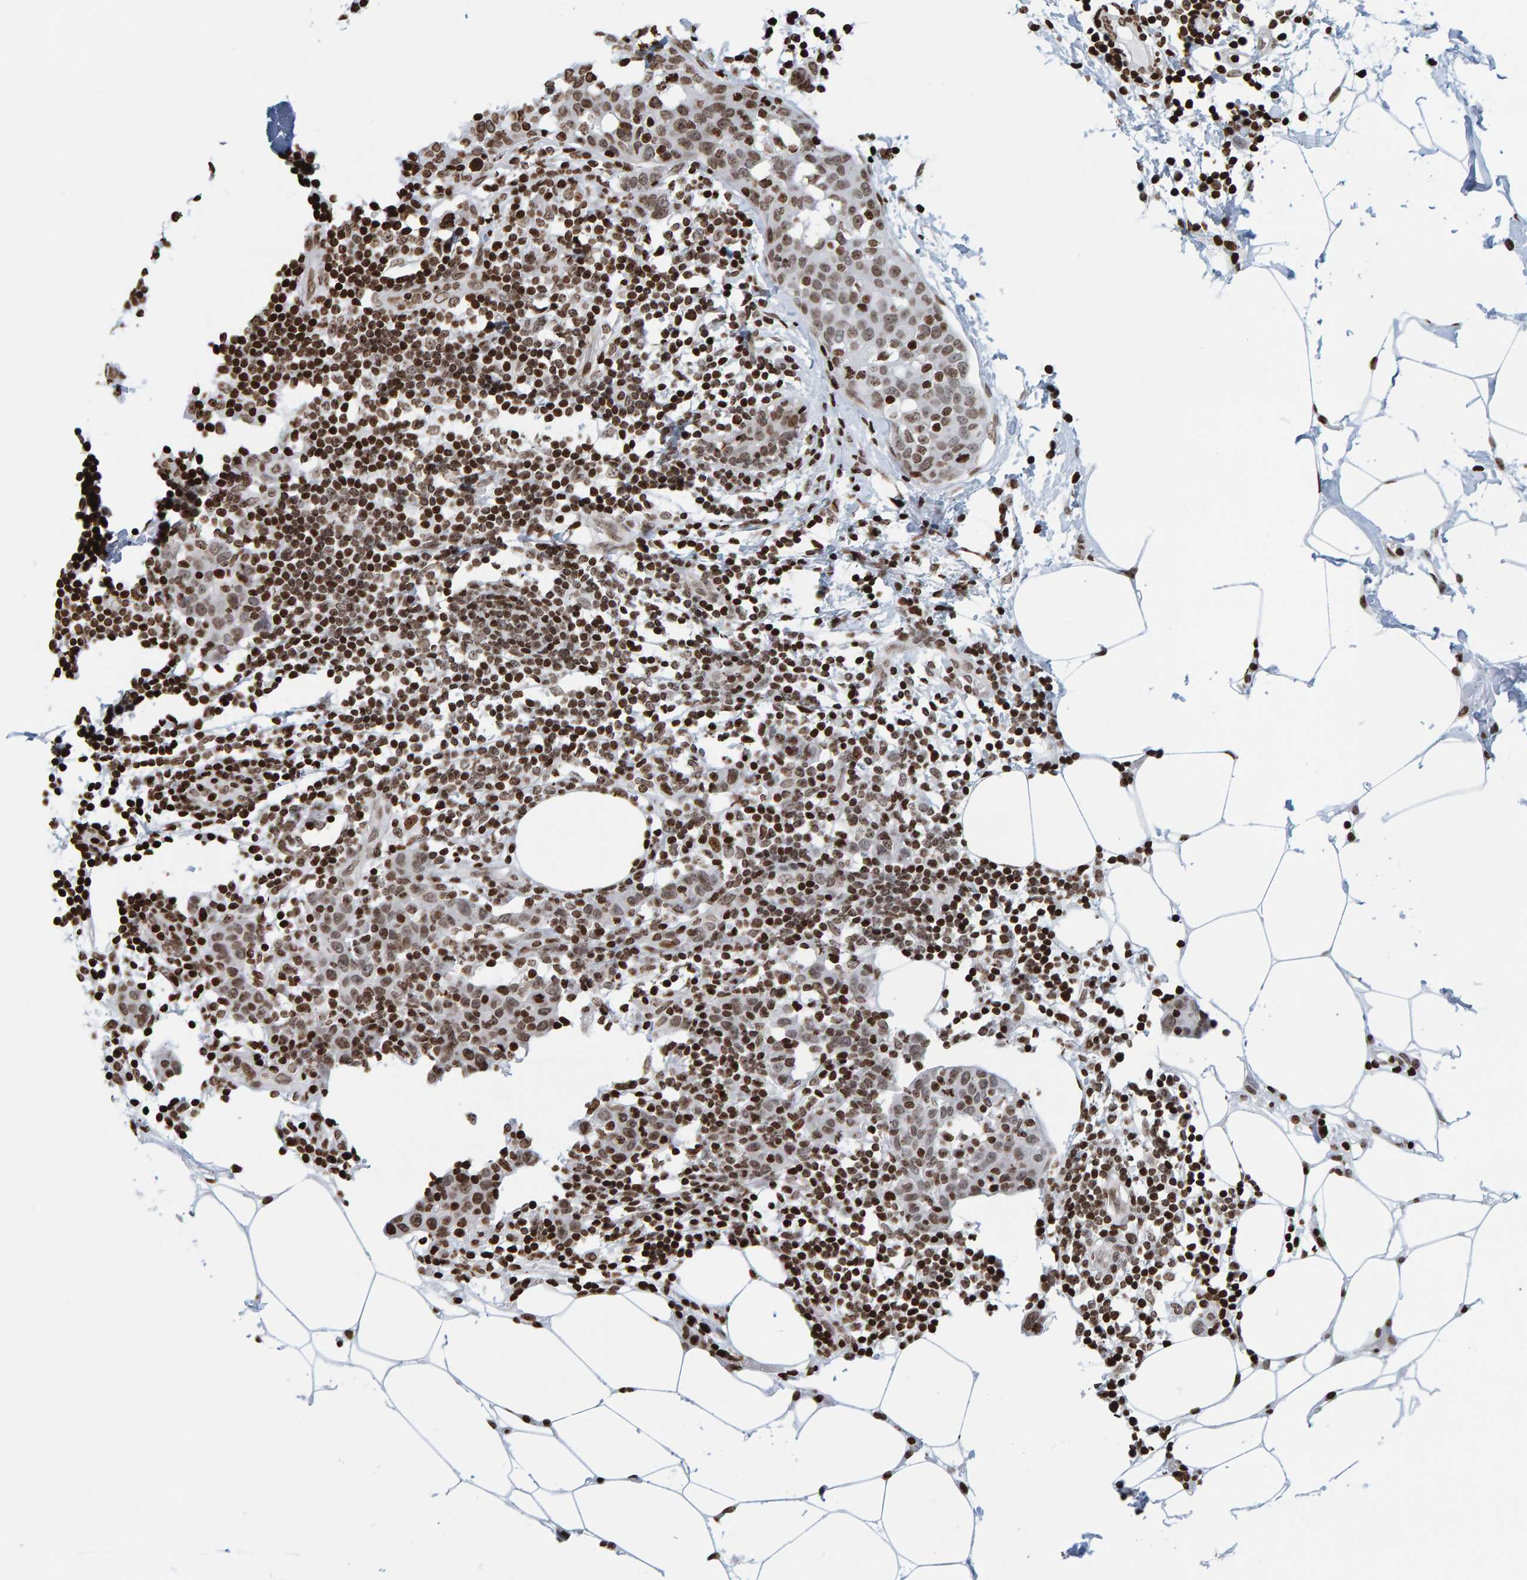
{"staining": {"intensity": "moderate", "quantity": ">75%", "location": "nuclear"}, "tissue": "breast cancer", "cell_type": "Tumor cells", "image_type": "cancer", "snomed": [{"axis": "morphology", "description": "Normal tissue, NOS"}, {"axis": "morphology", "description": "Duct carcinoma"}, {"axis": "topography", "description": "Breast"}], "caption": "Tumor cells demonstrate medium levels of moderate nuclear expression in about >75% of cells in human breast cancer. (IHC, brightfield microscopy, high magnification).", "gene": "BRF2", "patient": {"sex": "female", "age": 37}}